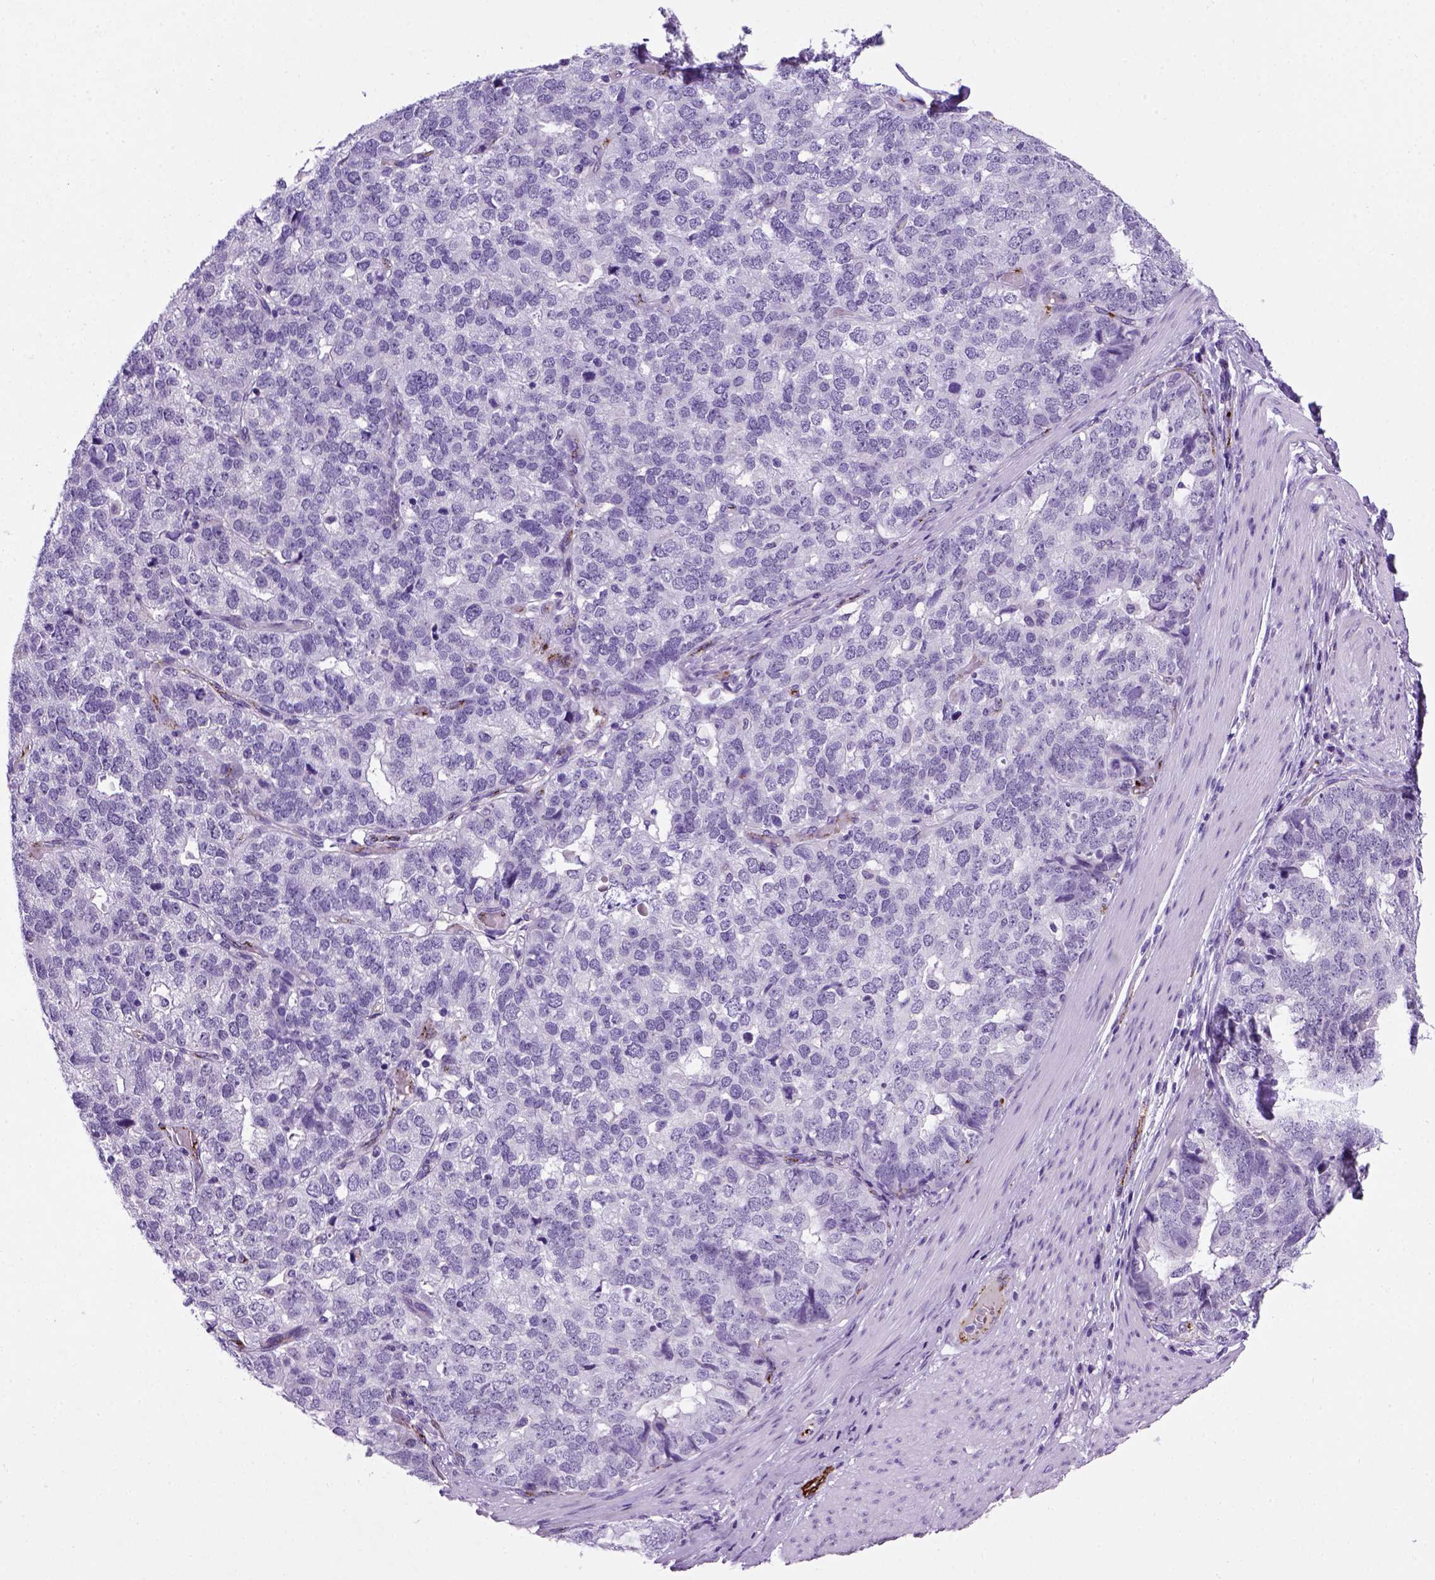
{"staining": {"intensity": "negative", "quantity": "none", "location": "none"}, "tissue": "stomach cancer", "cell_type": "Tumor cells", "image_type": "cancer", "snomed": [{"axis": "morphology", "description": "Adenocarcinoma, NOS"}, {"axis": "topography", "description": "Stomach"}], "caption": "Histopathology image shows no significant protein positivity in tumor cells of stomach cancer (adenocarcinoma). (DAB immunohistochemistry (IHC) with hematoxylin counter stain).", "gene": "VWF", "patient": {"sex": "male", "age": 69}}